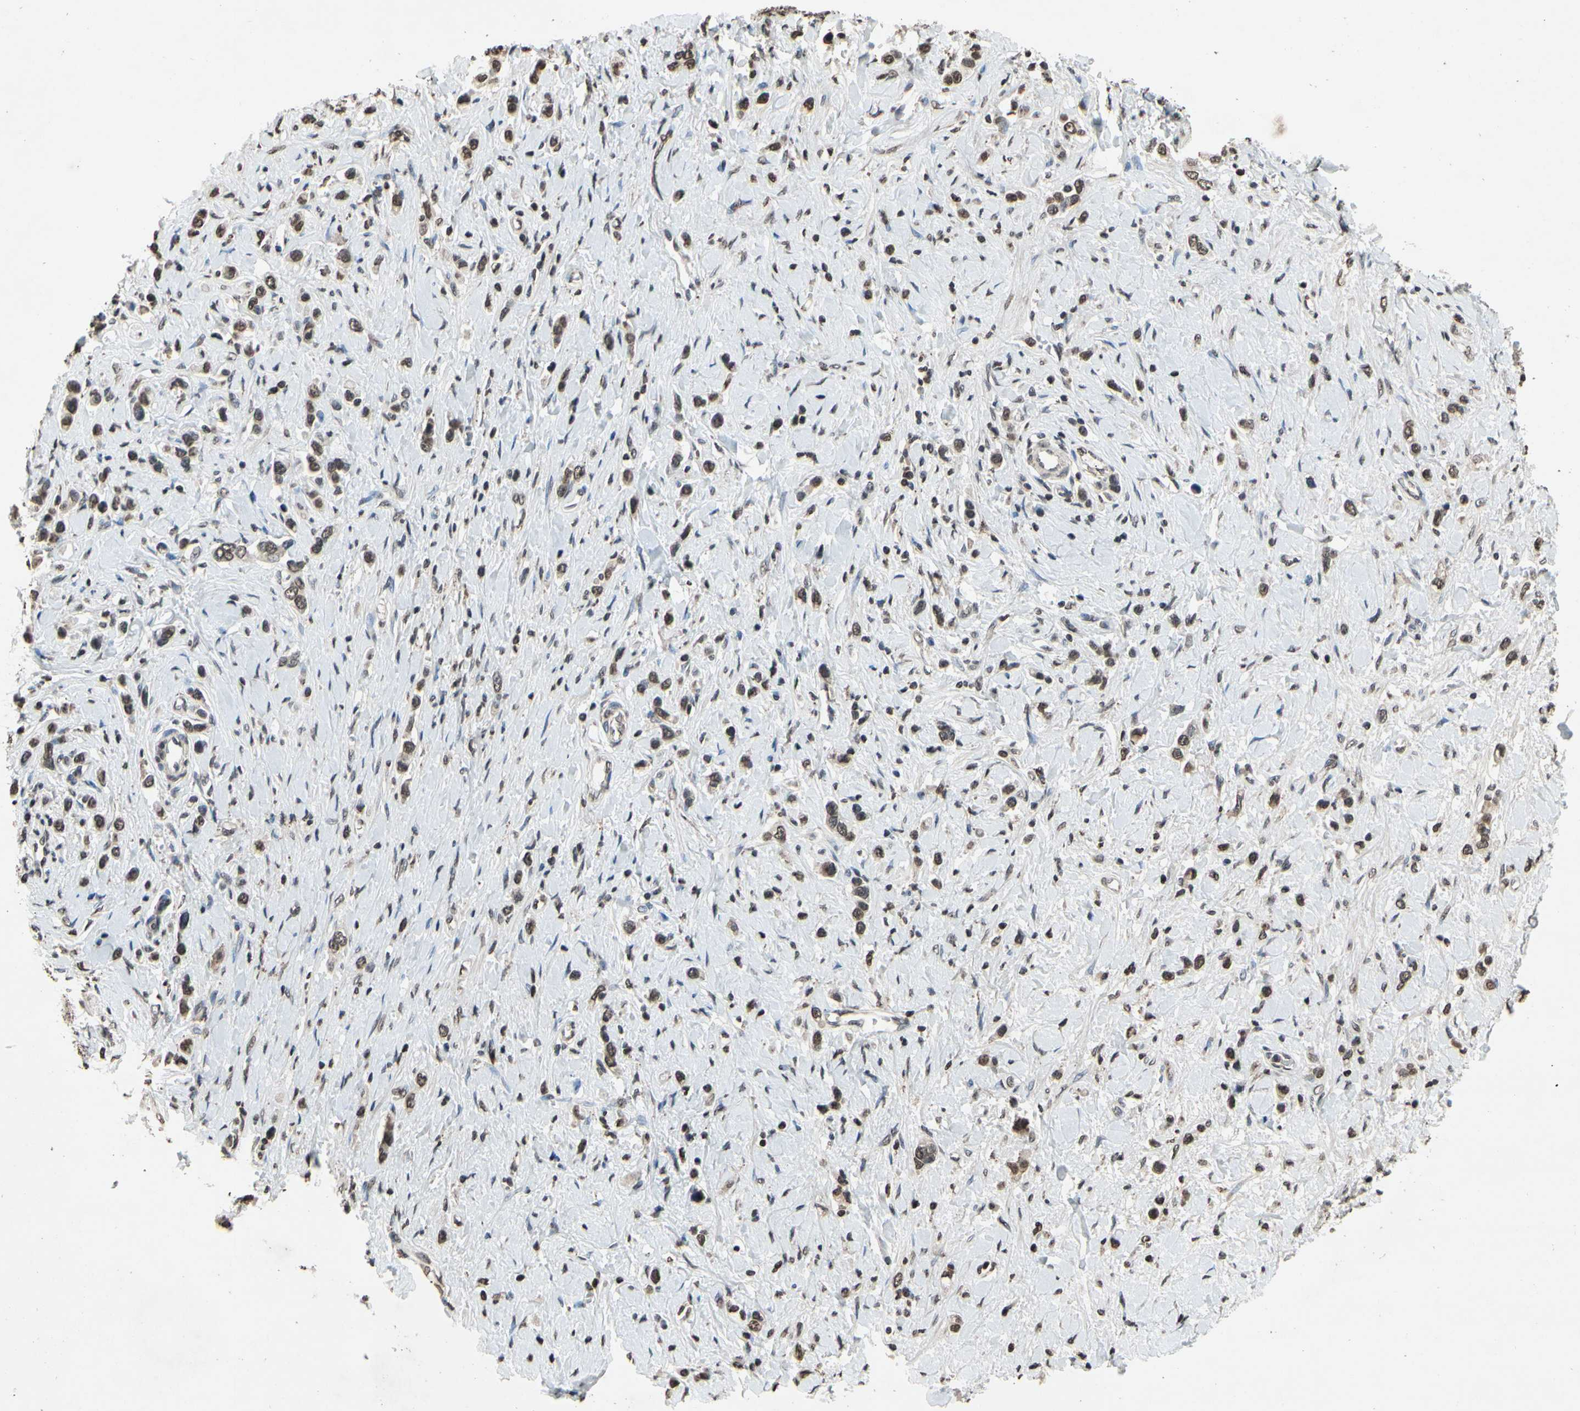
{"staining": {"intensity": "moderate", "quantity": ">75%", "location": "nuclear"}, "tissue": "stomach cancer", "cell_type": "Tumor cells", "image_type": "cancer", "snomed": [{"axis": "morphology", "description": "Normal tissue, NOS"}, {"axis": "morphology", "description": "Adenocarcinoma, NOS"}, {"axis": "topography", "description": "Stomach, upper"}, {"axis": "topography", "description": "Stomach"}], "caption": "A histopathology image of adenocarcinoma (stomach) stained for a protein shows moderate nuclear brown staining in tumor cells. The staining was performed using DAB to visualize the protein expression in brown, while the nuclei were stained in blue with hematoxylin (Magnification: 20x).", "gene": "HIPK2", "patient": {"sex": "female", "age": 65}}